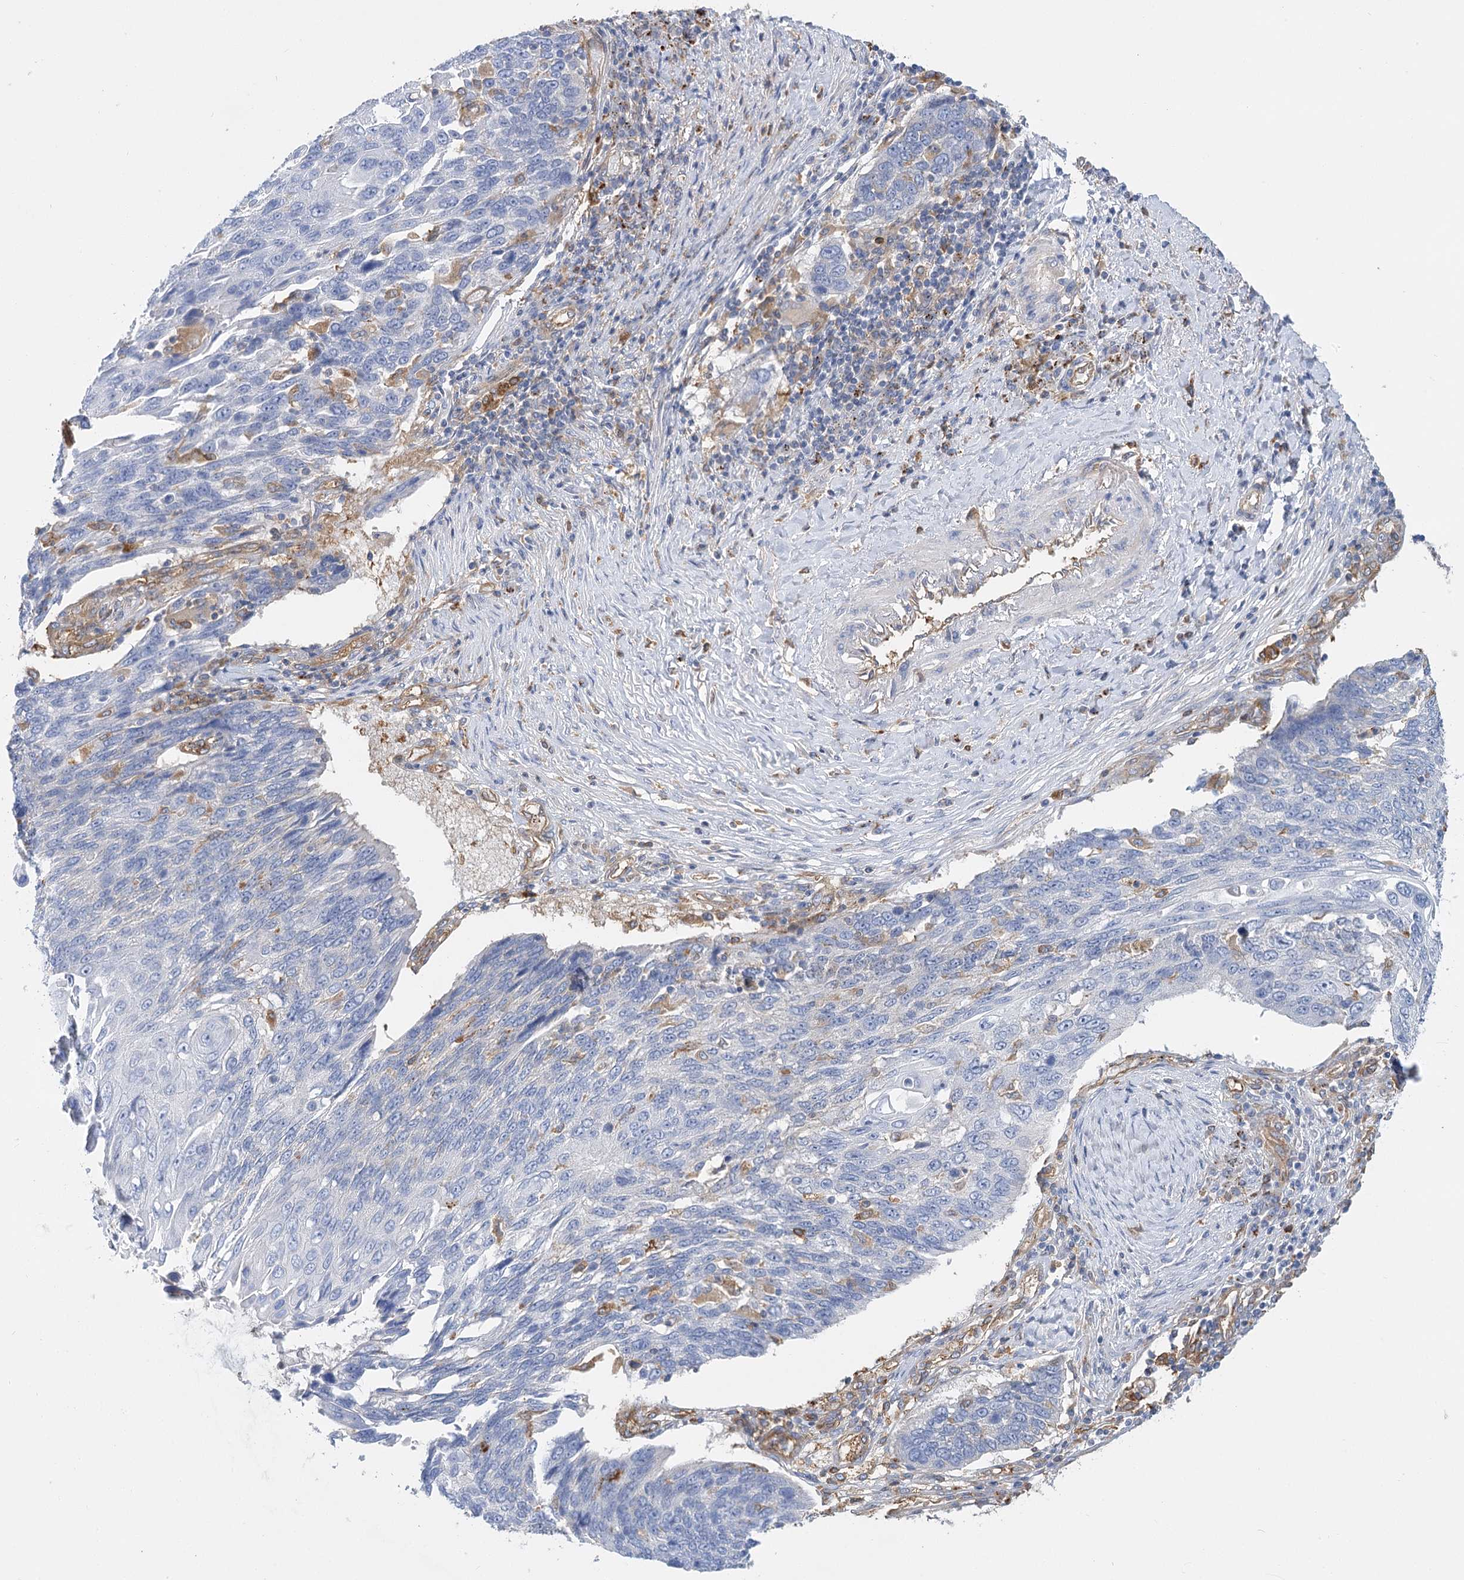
{"staining": {"intensity": "negative", "quantity": "none", "location": "none"}, "tissue": "lung cancer", "cell_type": "Tumor cells", "image_type": "cancer", "snomed": [{"axis": "morphology", "description": "Squamous cell carcinoma, NOS"}, {"axis": "topography", "description": "Lung"}], "caption": "Immunohistochemistry (IHC) micrograph of lung cancer stained for a protein (brown), which shows no staining in tumor cells. The staining is performed using DAB brown chromogen with nuclei counter-stained in using hematoxylin.", "gene": "GUSB", "patient": {"sex": "male", "age": 66}}